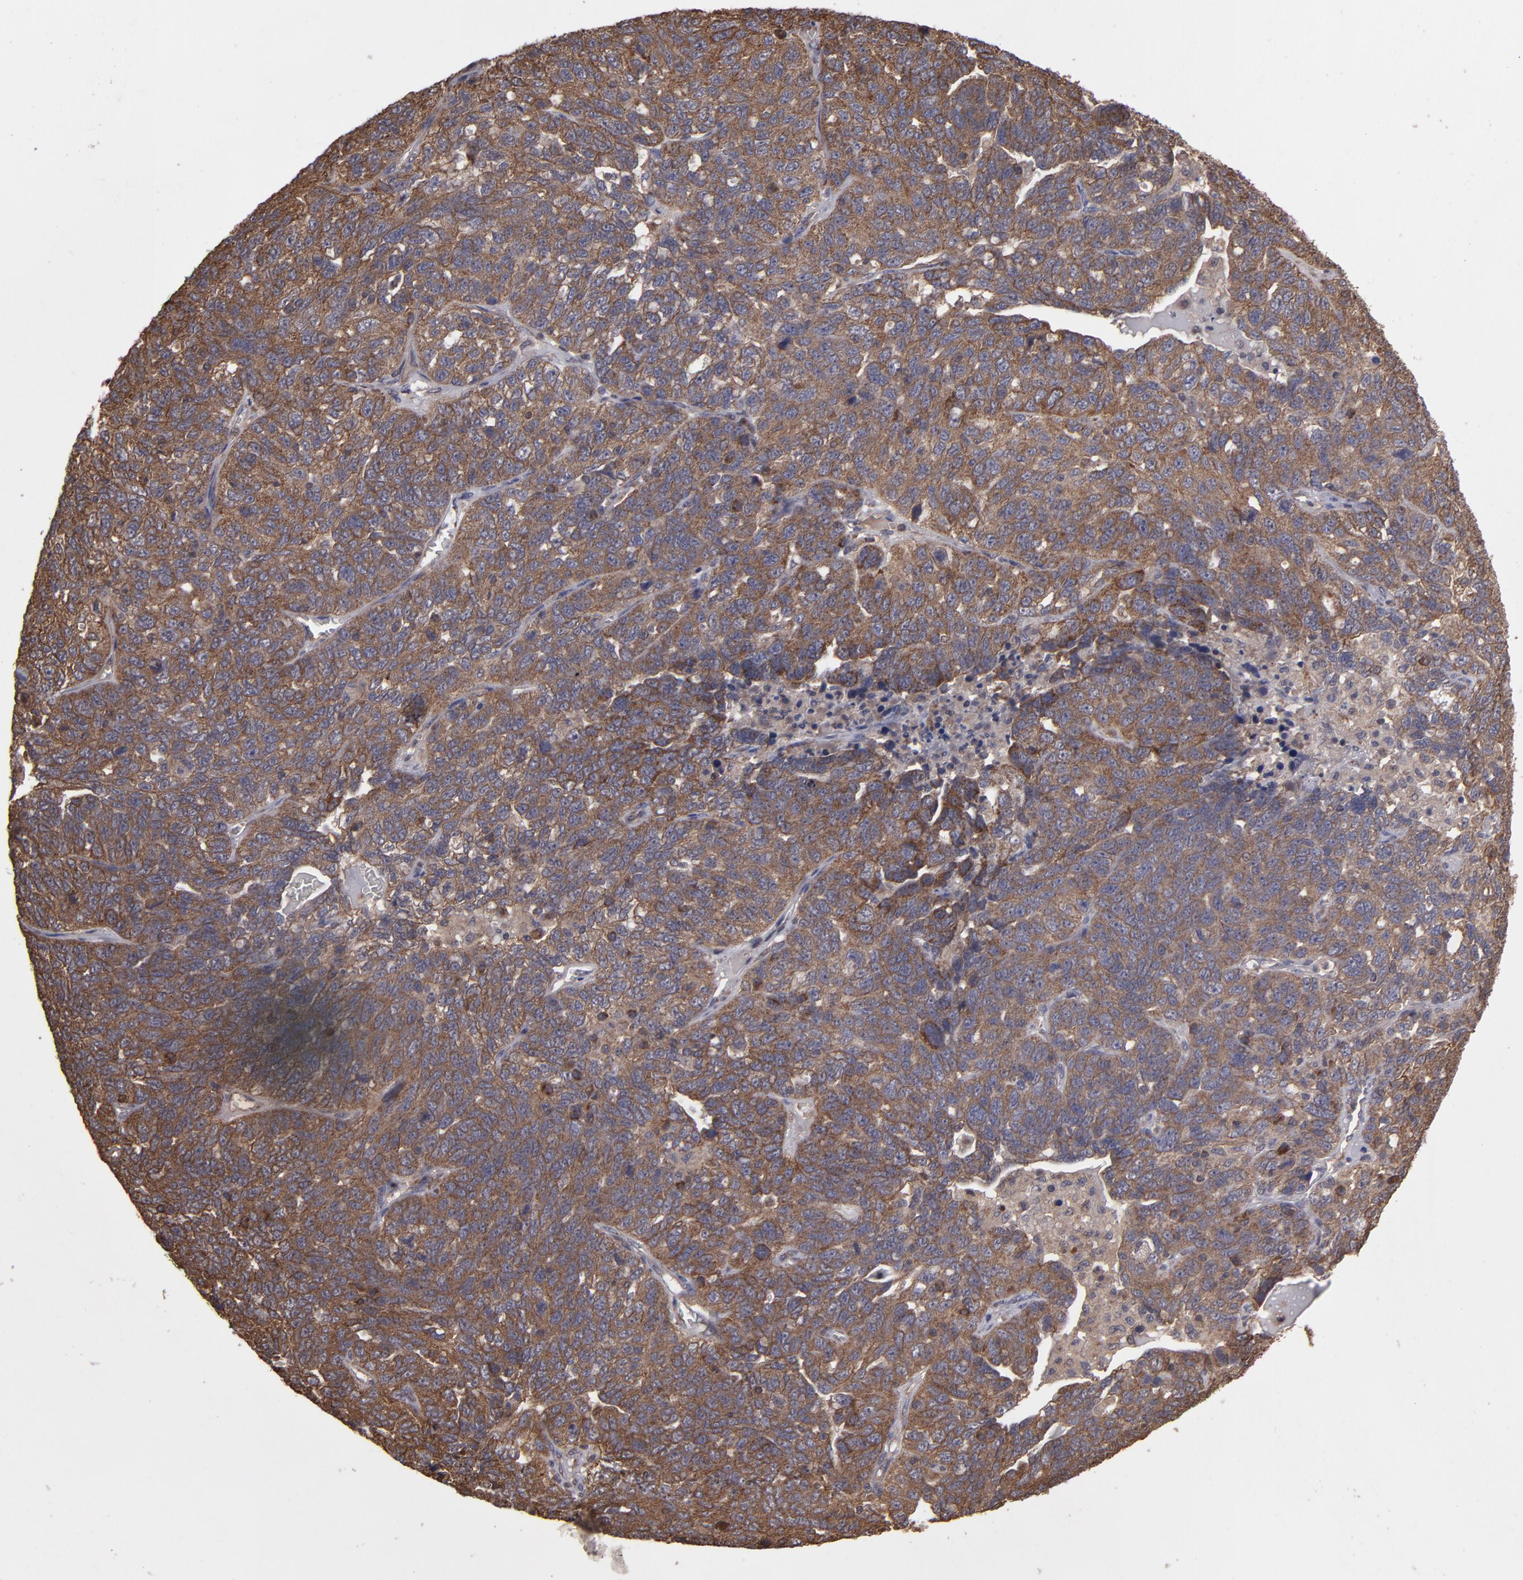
{"staining": {"intensity": "moderate", "quantity": ">75%", "location": "cytoplasmic/membranous"}, "tissue": "ovarian cancer", "cell_type": "Tumor cells", "image_type": "cancer", "snomed": [{"axis": "morphology", "description": "Cystadenocarcinoma, serous, NOS"}, {"axis": "topography", "description": "Ovary"}], "caption": "Ovarian serous cystadenocarcinoma was stained to show a protein in brown. There is medium levels of moderate cytoplasmic/membranous staining in approximately >75% of tumor cells.", "gene": "RPS6KA6", "patient": {"sex": "female", "age": 71}}